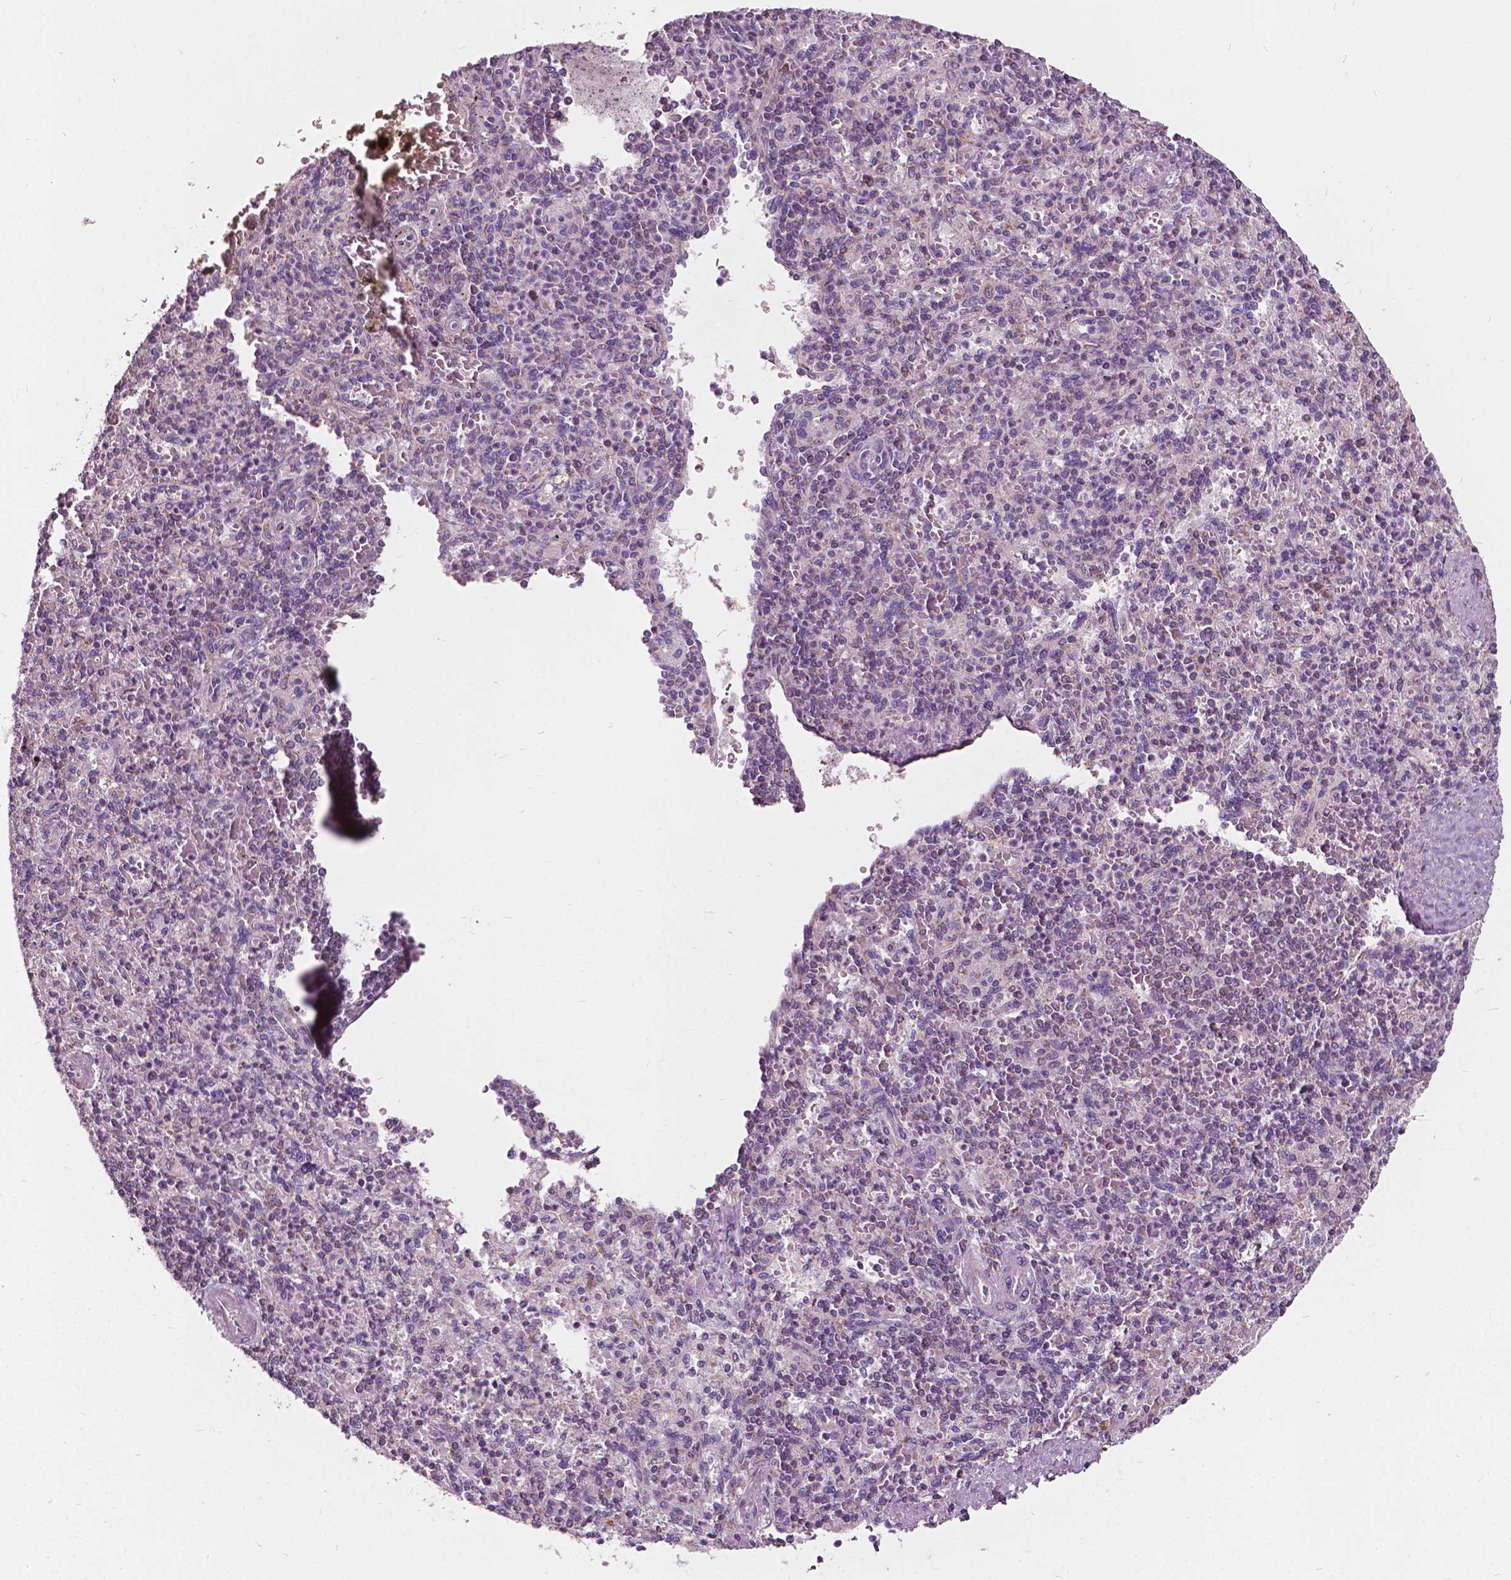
{"staining": {"intensity": "negative", "quantity": "none", "location": "none"}, "tissue": "spleen", "cell_type": "Cells in red pulp", "image_type": "normal", "snomed": [{"axis": "morphology", "description": "Normal tissue, NOS"}, {"axis": "topography", "description": "Spleen"}], "caption": "Immunohistochemistry (IHC) image of normal spleen: human spleen stained with DAB reveals no significant protein positivity in cells in red pulp. (IHC, brightfield microscopy, high magnification).", "gene": "ODF3L2", "patient": {"sex": "female", "age": 74}}